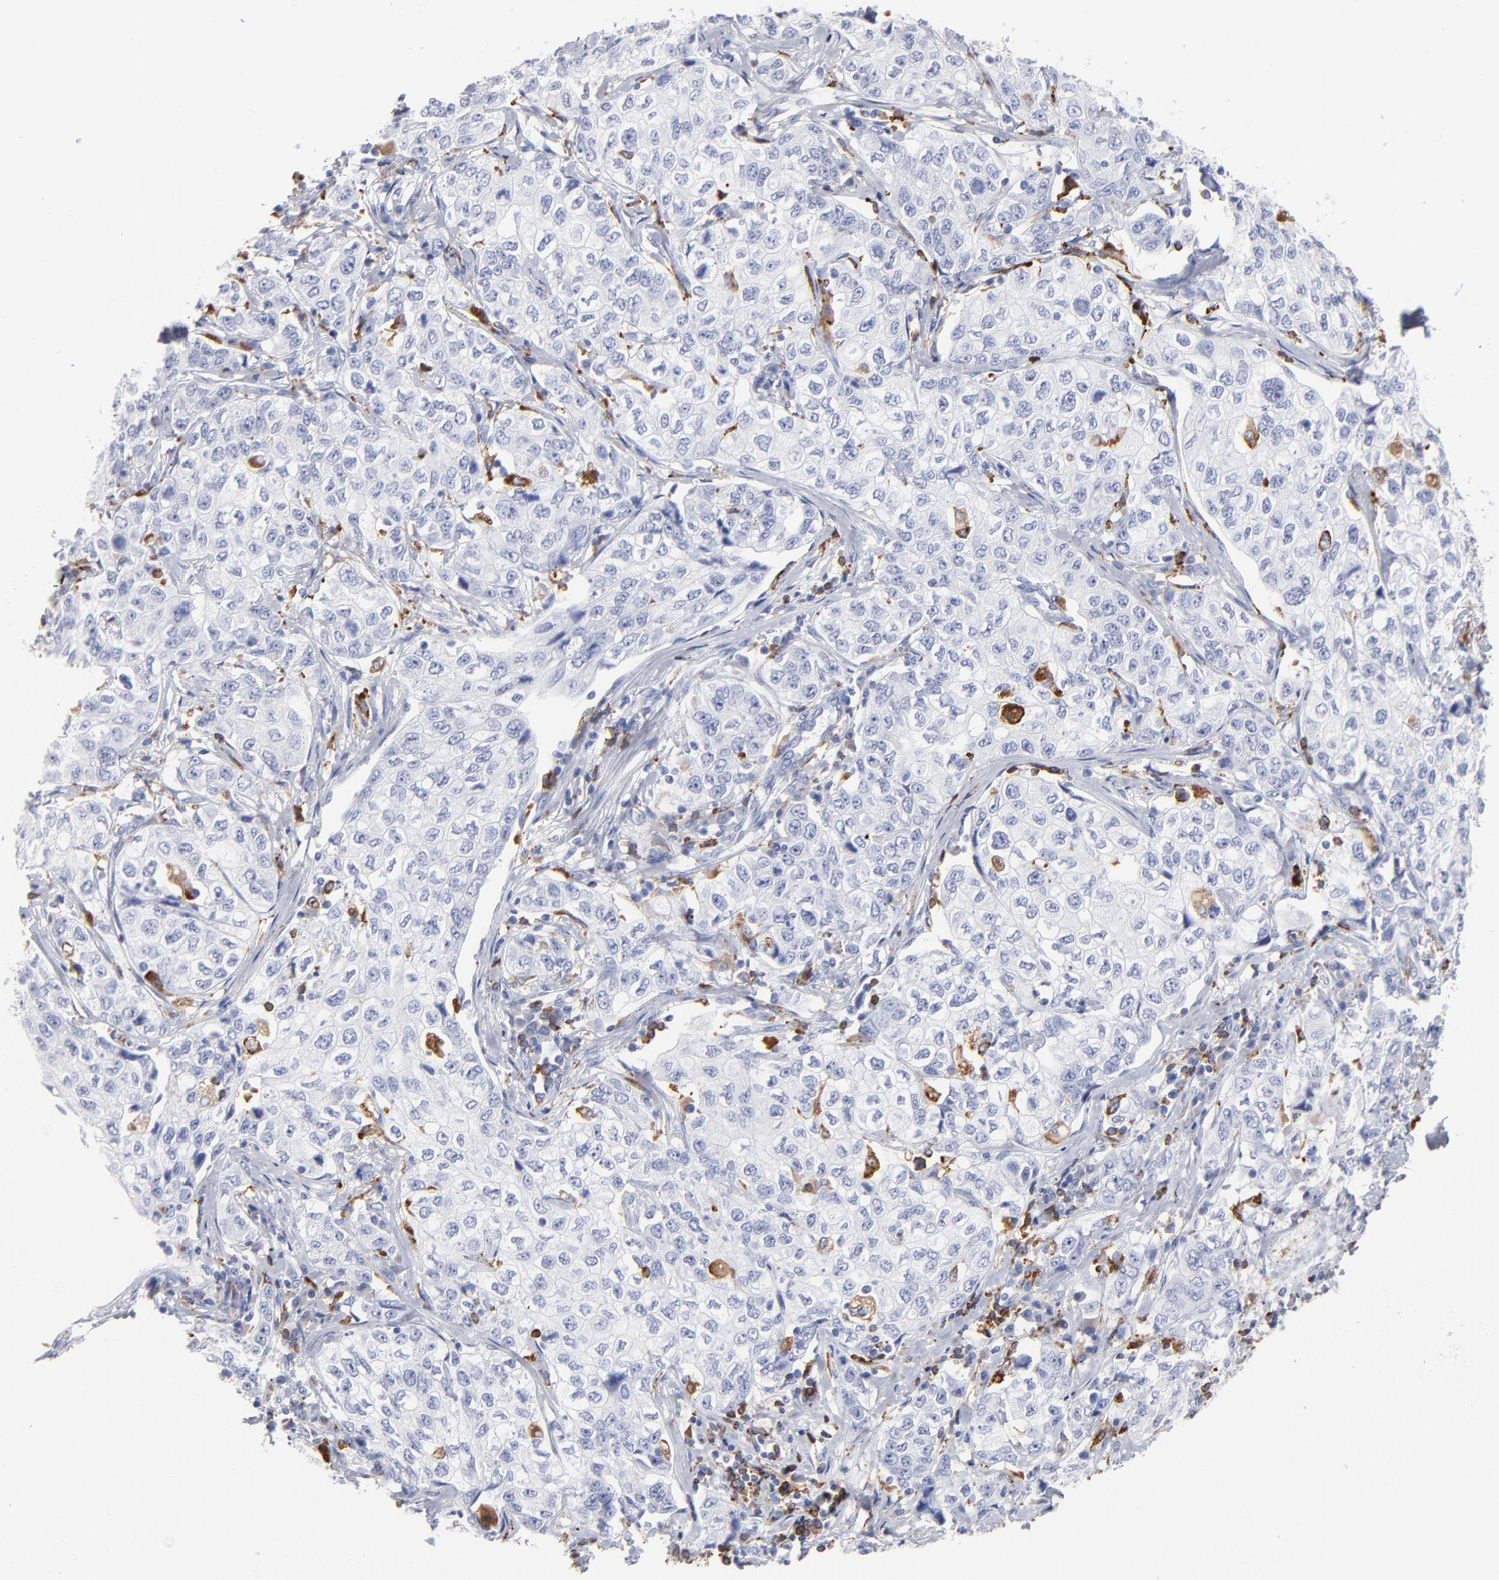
{"staining": {"intensity": "negative", "quantity": "none", "location": "none"}, "tissue": "stomach cancer", "cell_type": "Tumor cells", "image_type": "cancer", "snomed": [{"axis": "morphology", "description": "Adenocarcinoma, NOS"}, {"axis": "topography", "description": "Stomach"}], "caption": "This is an IHC photomicrograph of stomach cancer (adenocarcinoma). There is no staining in tumor cells.", "gene": "CD180", "patient": {"sex": "male", "age": 48}}